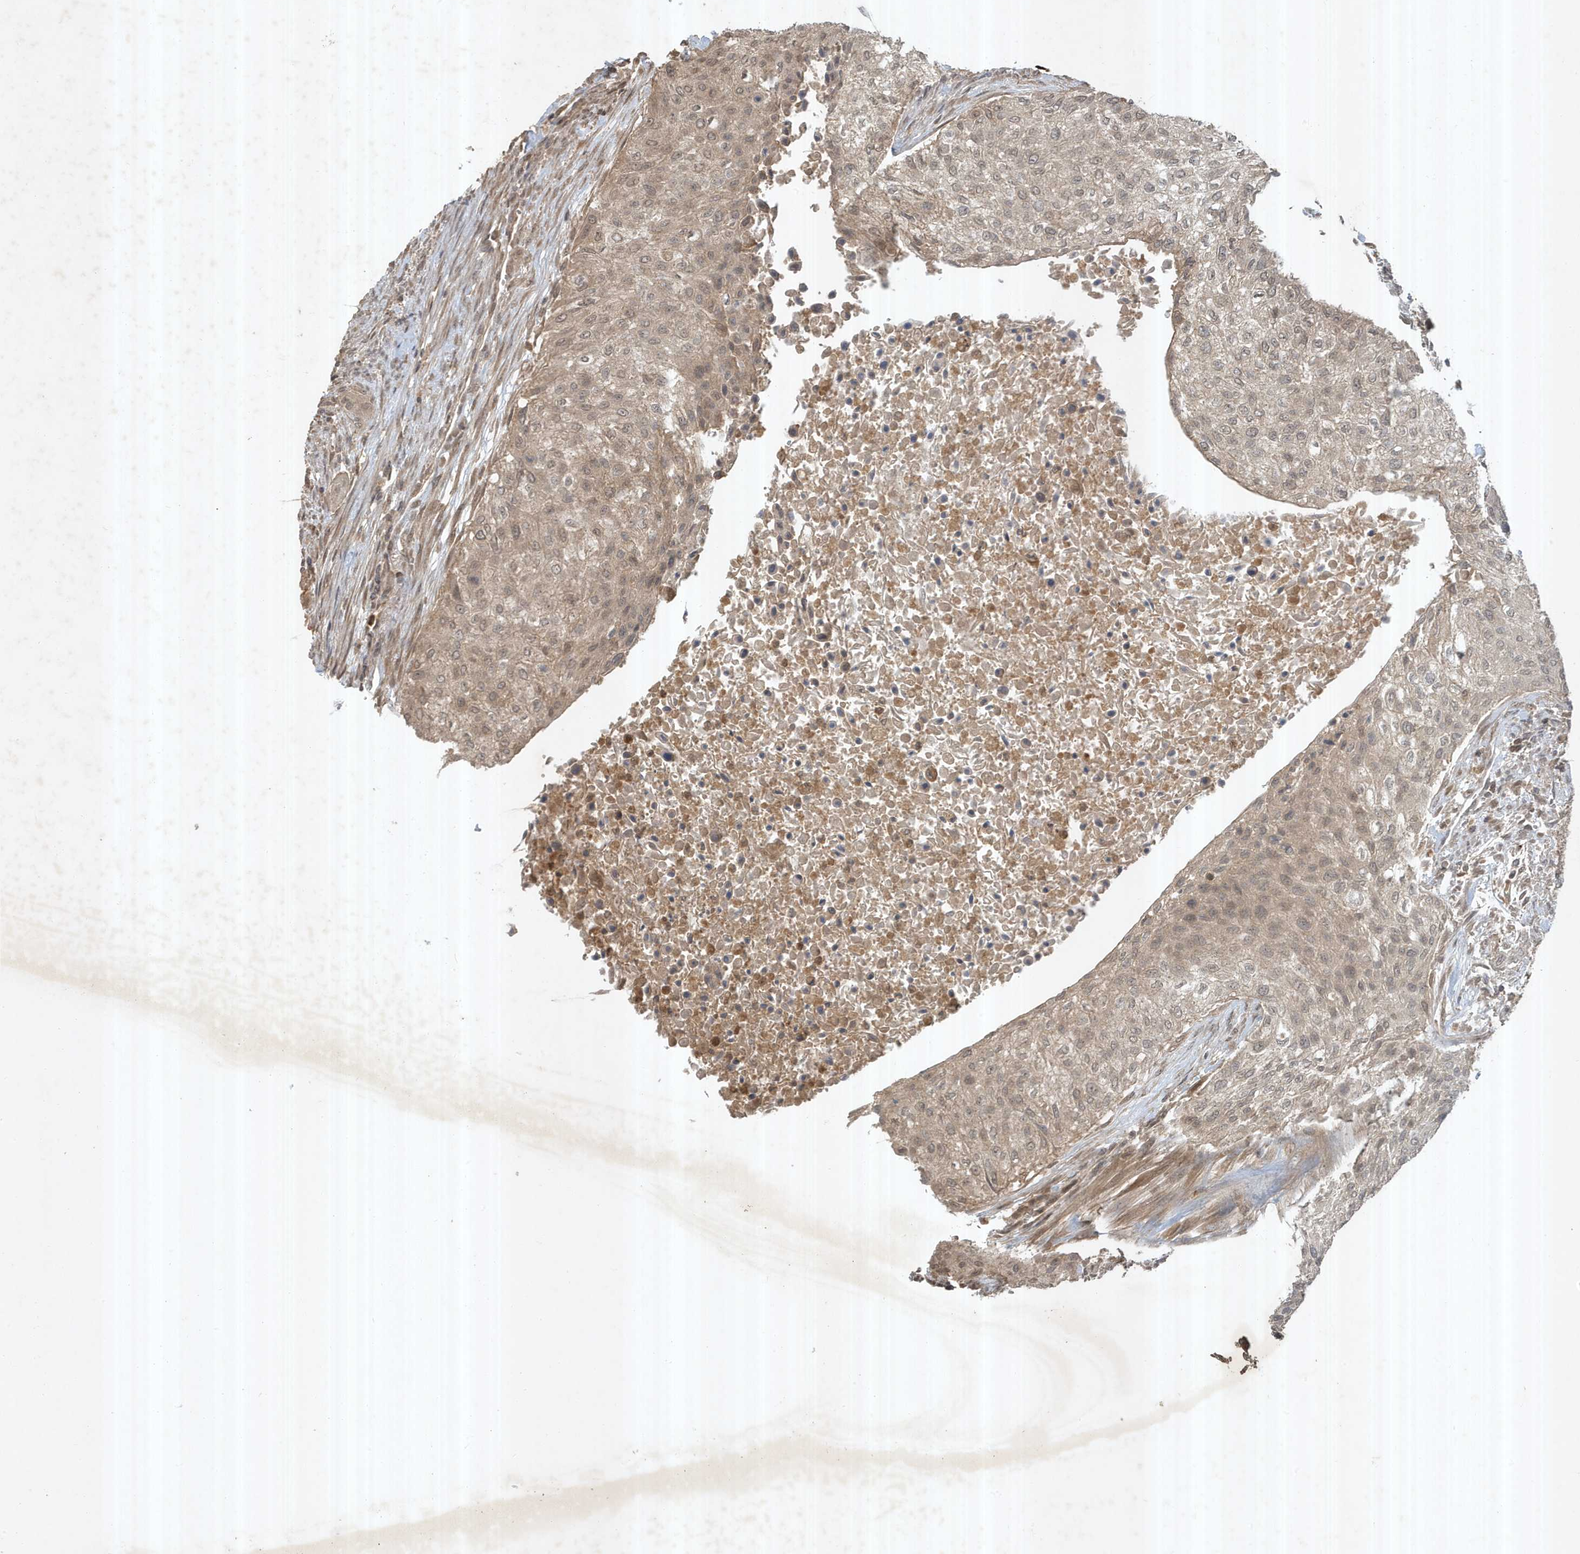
{"staining": {"intensity": "weak", "quantity": ">75%", "location": "cytoplasmic/membranous,nuclear"}, "tissue": "urothelial cancer", "cell_type": "Tumor cells", "image_type": "cancer", "snomed": [{"axis": "morphology", "description": "Urothelial carcinoma, High grade"}, {"axis": "topography", "description": "Urinary bladder"}], "caption": "Immunohistochemistry (IHC) (DAB) staining of human urothelial carcinoma (high-grade) exhibits weak cytoplasmic/membranous and nuclear protein positivity in about >75% of tumor cells.", "gene": "ABCB9", "patient": {"sex": "male", "age": 35}}